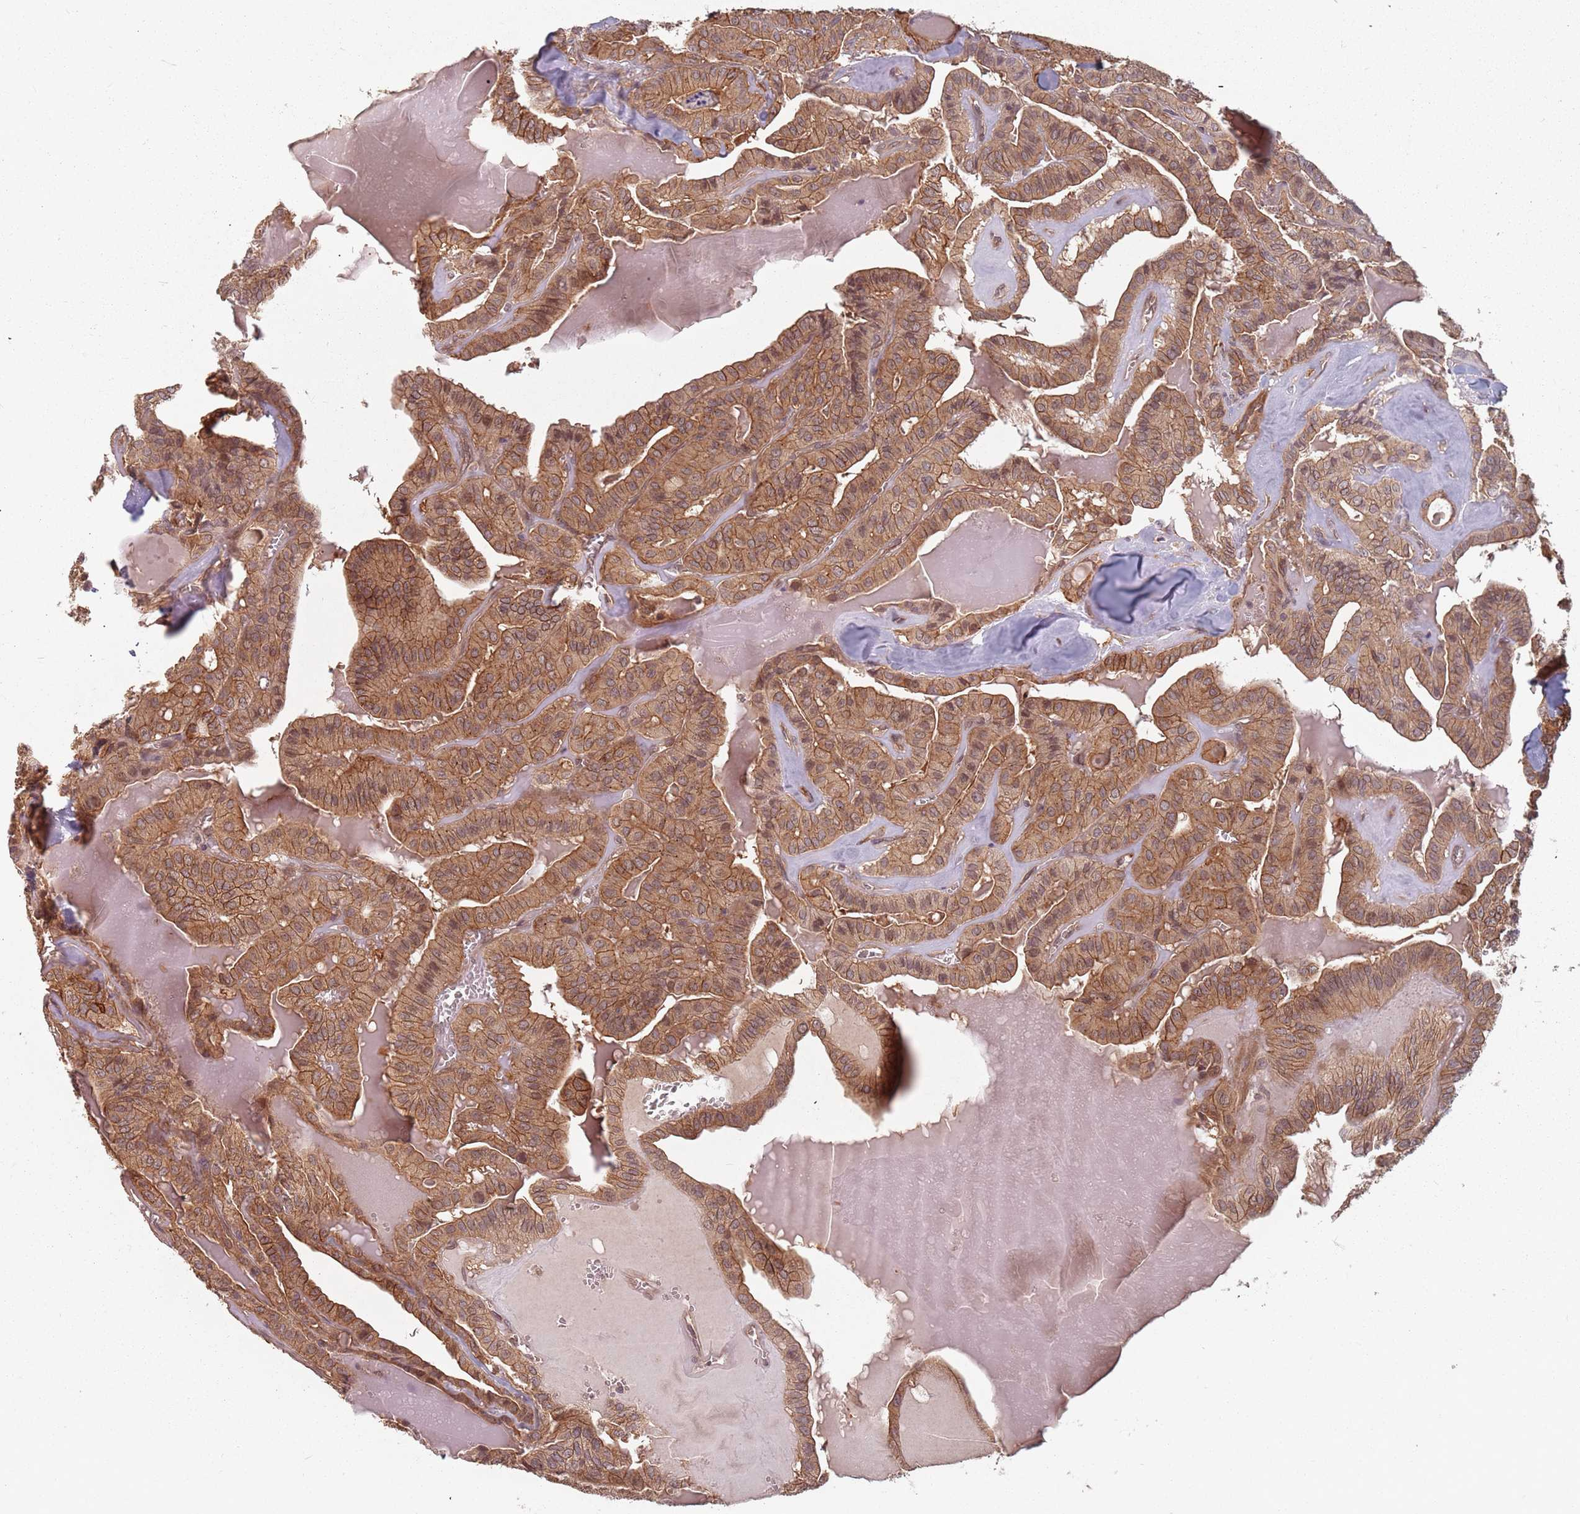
{"staining": {"intensity": "moderate", "quantity": ">75%", "location": "cytoplasmic/membranous"}, "tissue": "thyroid cancer", "cell_type": "Tumor cells", "image_type": "cancer", "snomed": [{"axis": "morphology", "description": "Papillary adenocarcinoma, NOS"}, {"axis": "topography", "description": "Thyroid gland"}], "caption": "Papillary adenocarcinoma (thyroid) stained for a protein (brown) displays moderate cytoplasmic/membranous positive positivity in approximately >75% of tumor cells.", "gene": "C3orf14", "patient": {"sex": "male", "age": 52}}